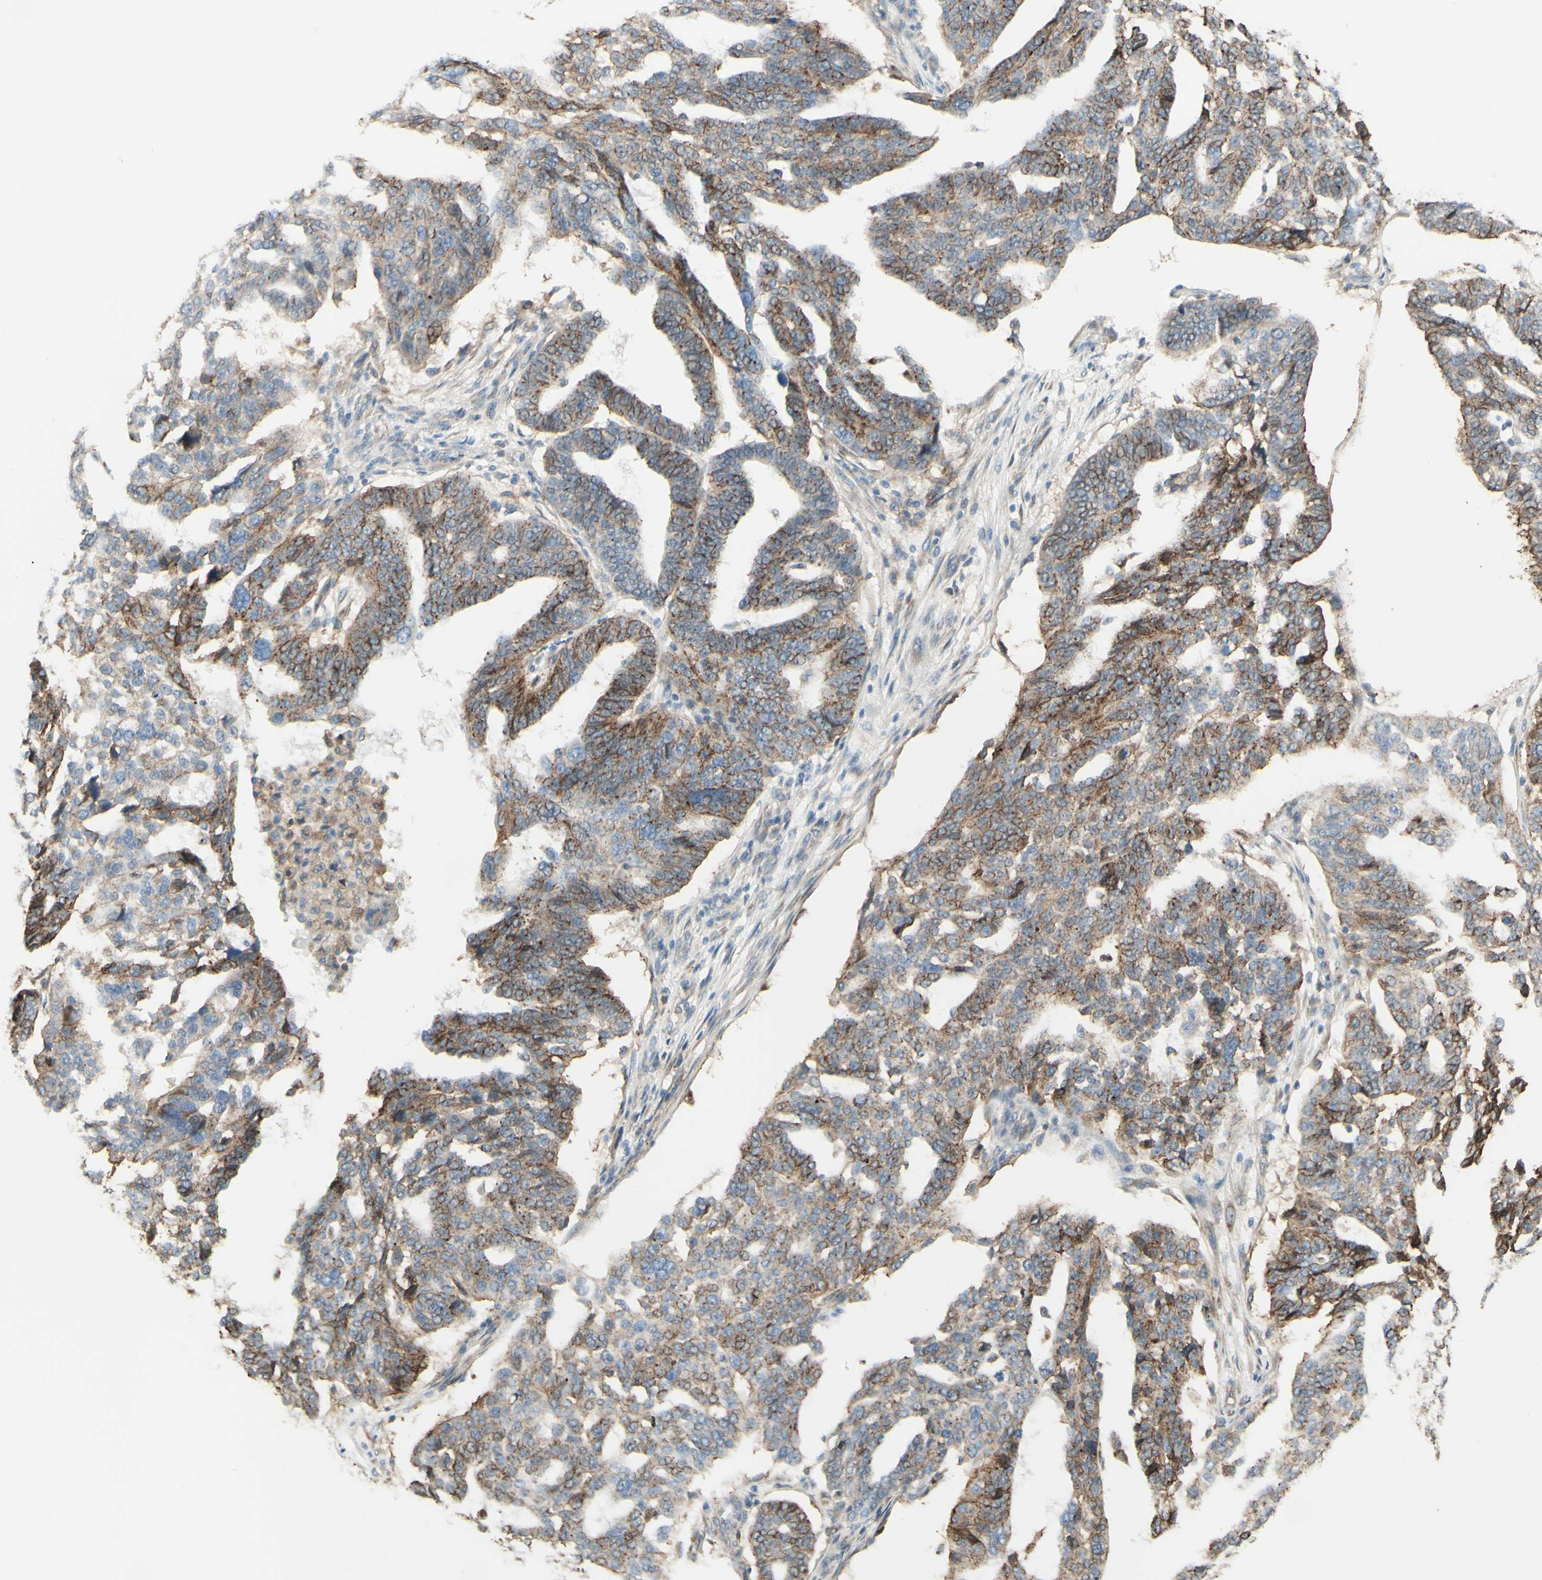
{"staining": {"intensity": "moderate", "quantity": "25%-75%", "location": "cytoplasmic/membranous"}, "tissue": "ovarian cancer", "cell_type": "Tumor cells", "image_type": "cancer", "snomed": [{"axis": "morphology", "description": "Cystadenocarcinoma, serous, NOS"}, {"axis": "topography", "description": "Ovary"}], "caption": "Immunohistochemical staining of human ovarian cancer (serous cystadenocarcinoma) exhibits moderate cytoplasmic/membranous protein staining in about 25%-75% of tumor cells.", "gene": "RNF149", "patient": {"sex": "female", "age": 59}}